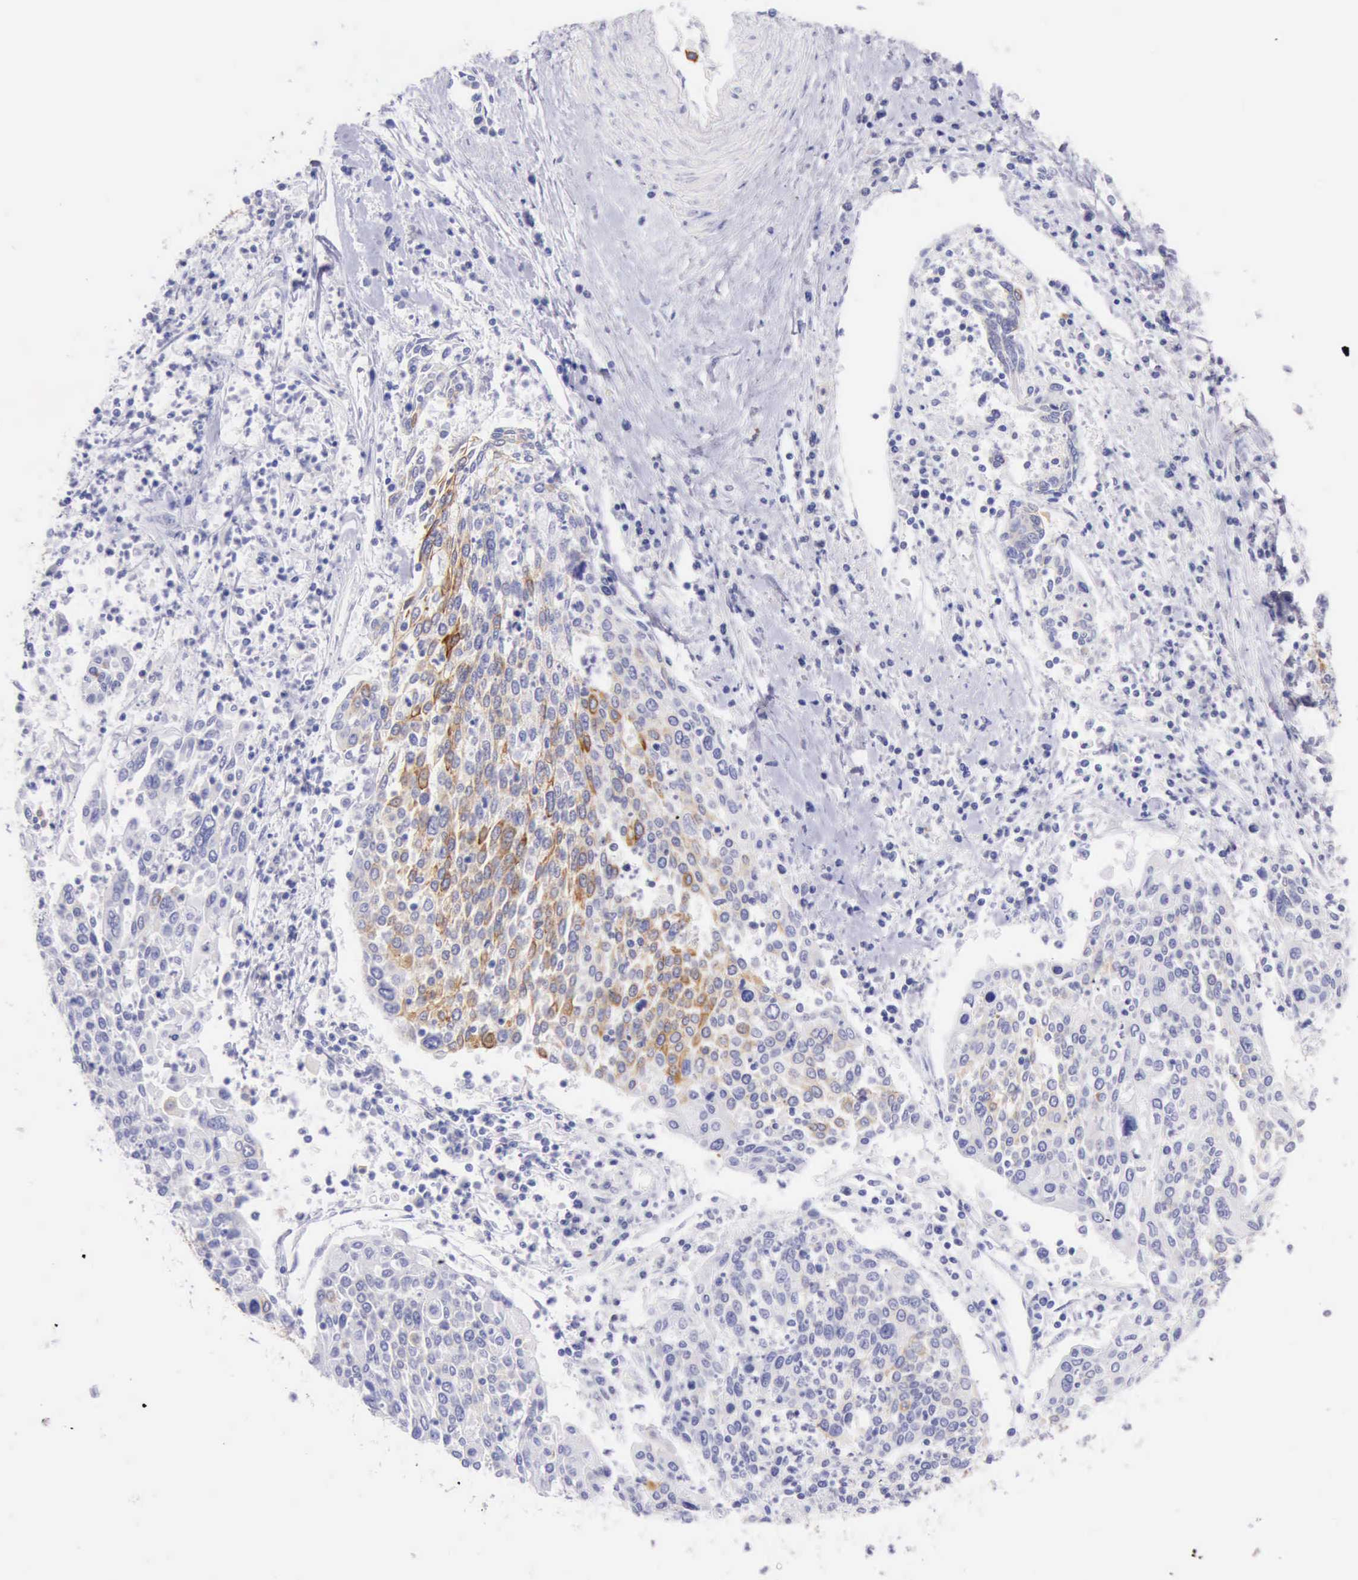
{"staining": {"intensity": "strong", "quantity": "25%-75%", "location": "cytoplasmic/membranous"}, "tissue": "cervical cancer", "cell_type": "Tumor cells", "image_type": "cancer", "snomed": [{"axis": "morphology", "description": "Squamous cell carcinoma, NOS"}, {"axis": "topography", "description": "Cervix"}], "caption": "This histopathology image reveals immunohistochemistry staining of human cervical squamous cell carcinoma, with high strong cytoplasmic/membranous staining in about 25%-75% of tumor cells.", "gene": "KRT8", "patient": {"sex": "female", "age": 40}}